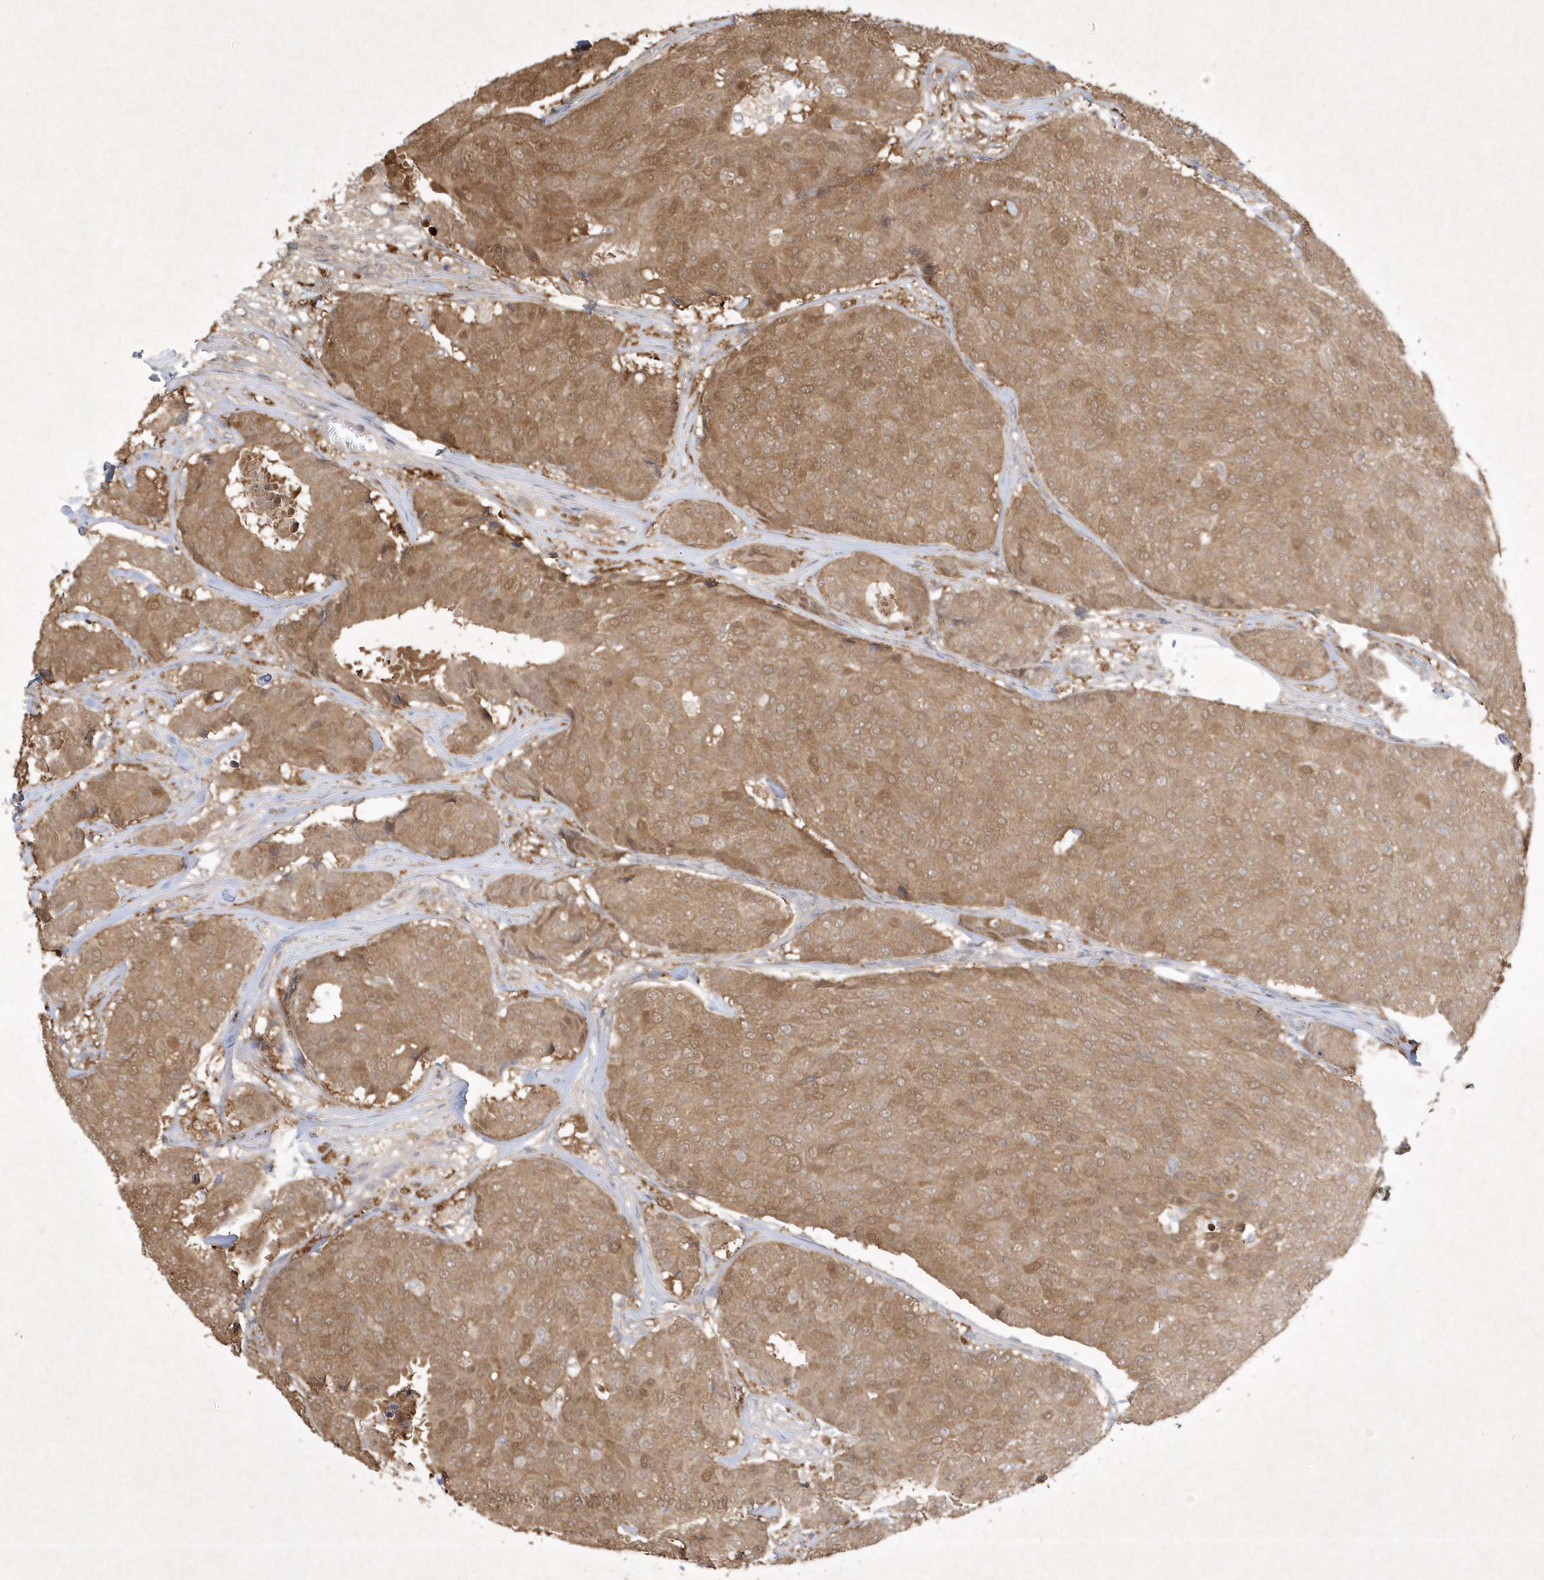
{"staining": {"intensity": "moderate", "quantity": ">75%", "location": "cytoplasmic/membranous,nuclear"}, "tissue": "breast cancer", "cell_type": "Tumor cells", "image_type": "cancer", "snomed": [{"axis": "morphology", "description": "Duct carcinoma"}, {"axis": "topography", "description": "Breast"}], "caption": "Protein staining shows moderate cytoplasmic/membranous and nuclear positivity in approximately >75% of tumor cells in breast cancer. Ihc stains the protein of interest in brown and the nuclei are stained blue.", "gene": "AKR7A2", "patient": {"sex": "female", "age": 75}}